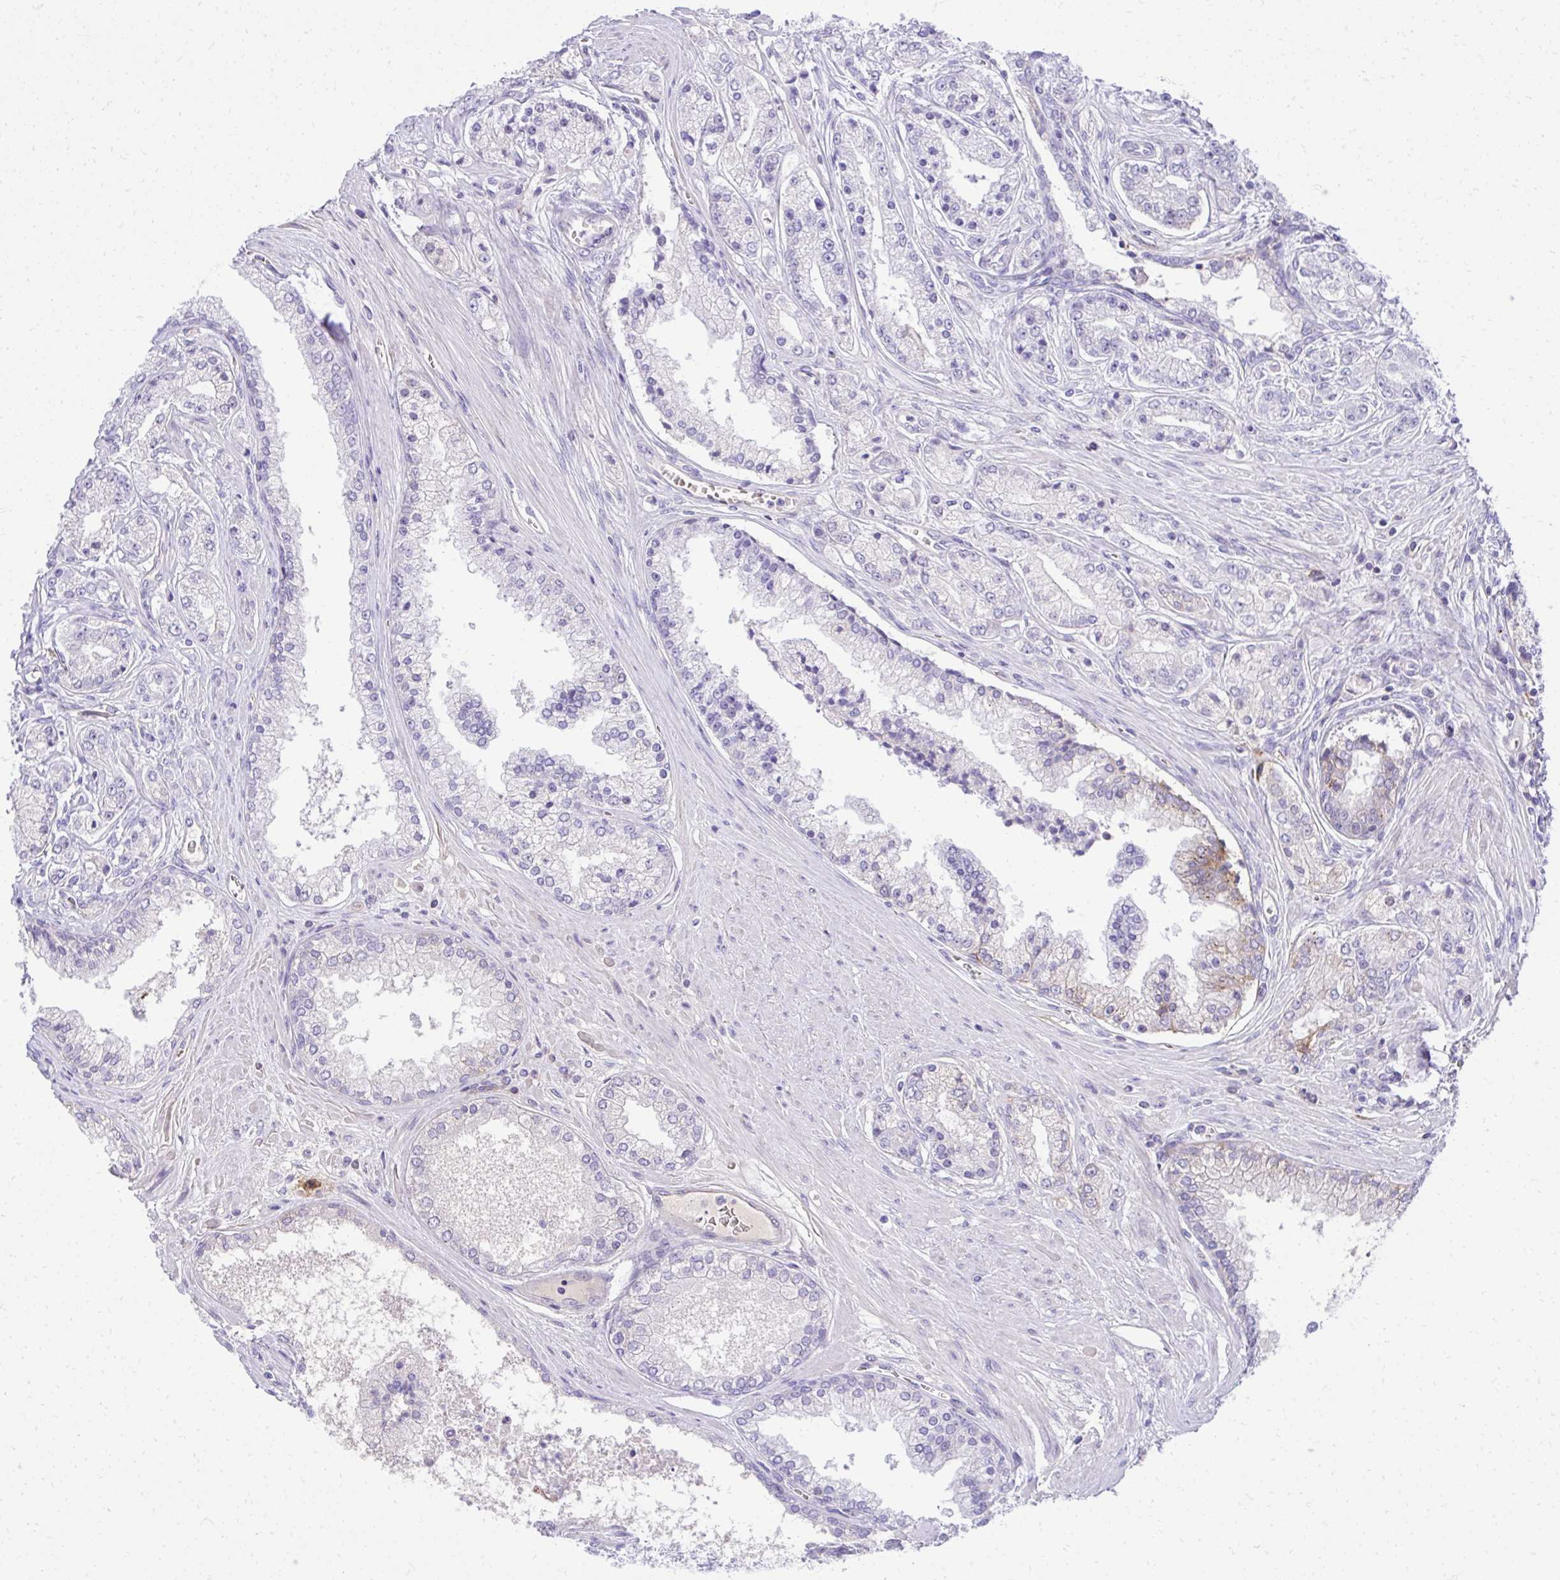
{"staining": {"intensity": "negative", "quantity": "none", "location": "none"}, "tissue": "prostate cancer", "cell_type": "Tumor cells", "image_type": "cancer", "snomed": [{"axis": "morphology", "description": "Adenocarcinoma, High grade"}, {"axis": "topography", "description": "Prostate"}], "caption": "The image reveals no staining of tumor cells in high-grade adenocarcinoma (prostate). The staining was performed using DAB (3,3'-diaminobenzidine) to visualize the protein expression in brown, while the nuclei were stained in blue with hematoxylin (Magnification: 20x).", "gene": "PITPNM3", "patient": {"sex": "male", "age": 66}}